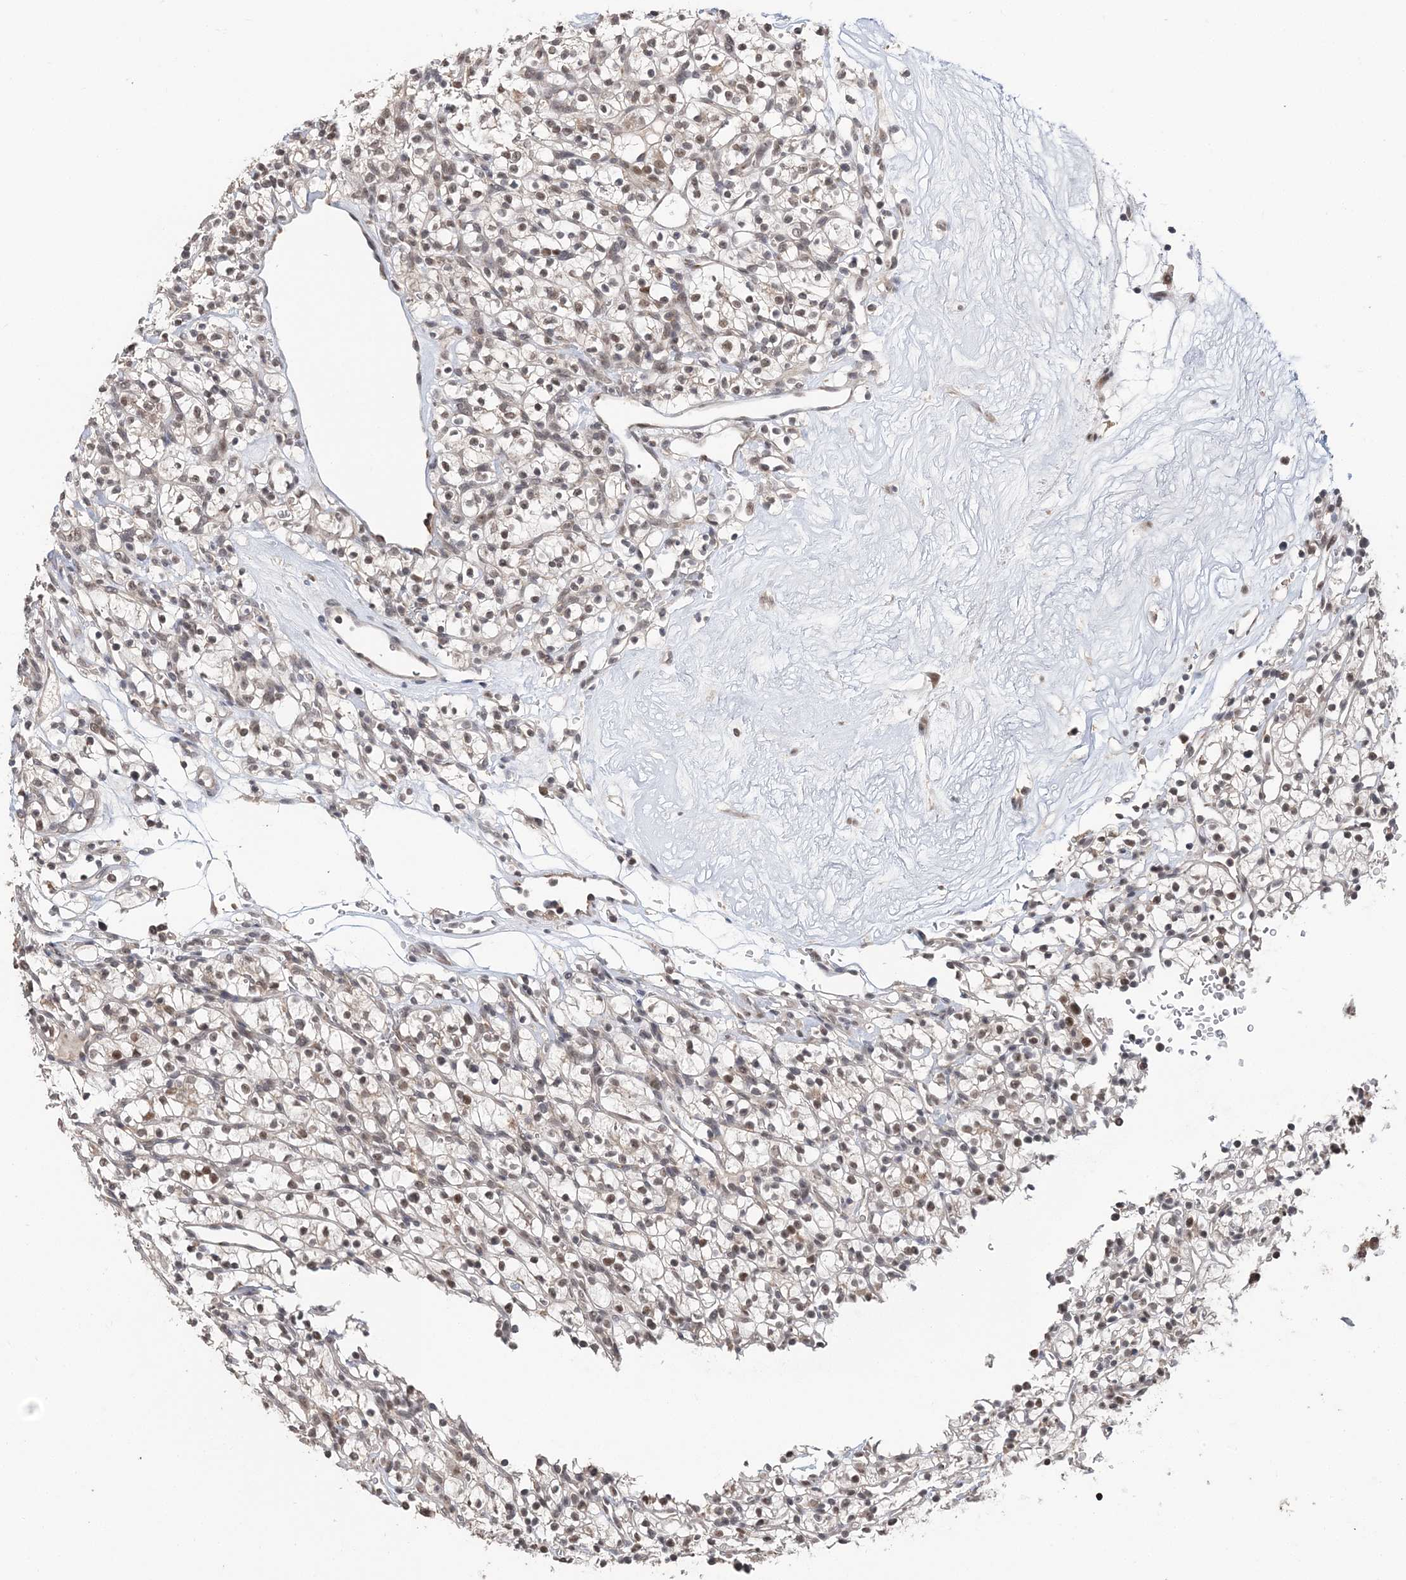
{"staining": {"intensity": "moderate", "quantity": "25%-75%", "location": "nuclear"}, "tissue": "renal cancer", "cell_type": "Tumor cells", "image_type": "cancer", "snomed": [{"axis": "morphology", "description": "Adenocarcinoma, NOS"}, {"axis": "topography", "description": "Kidney"}], "caption": "IHC (DAB (3,3'-diaminobenzidine)) staining of renal cancer reveals moderate nuclear protein positivity in approximately 25%-75% of tumor cells.", "gene": "TSHZ2", "patient": {"sex": "female", "age": 57}}